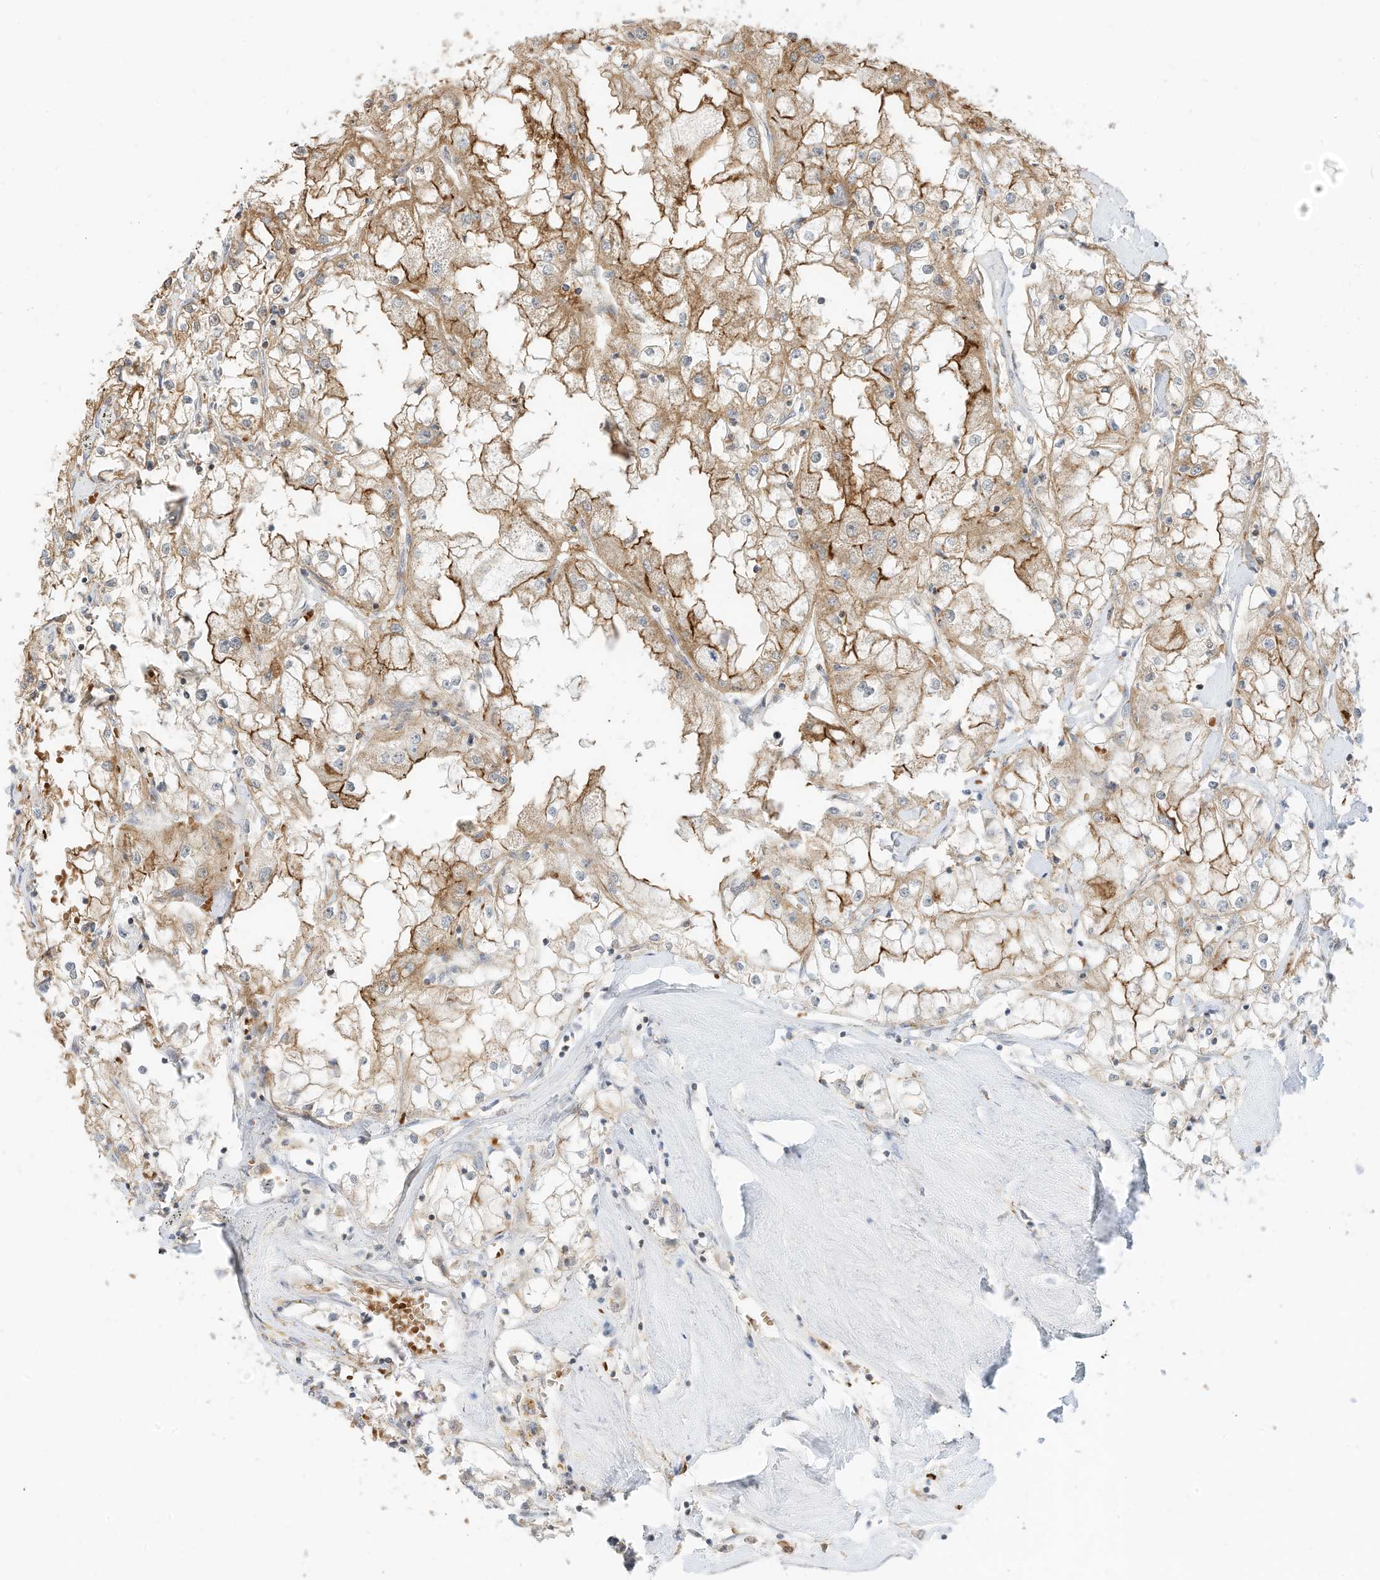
{"staining": {"intensity": "moderate", "quantity": ">75%", "location": "cytoplasmic/membranous"}, "tissue": "renal cancer", "cell_type": "Tumor cells", "image_type": "cancer", "snomed": [{"axis": "morphology", "description": "Adenocarcinoma, NOS"}, {"axis": "topography", "description": "Kidney"}], "caption": "High-magnification brightfield microscopy of renal adenocarcinoma stained with DAB (brown) and counterstained with hematoxylin (blue). tumor cells exhibit moderate cytoplasmic/membranous staining is appreciated in about>75% of cells.", "gene": "MTUS2", "patient": {"sex": "male", "age": 56}}